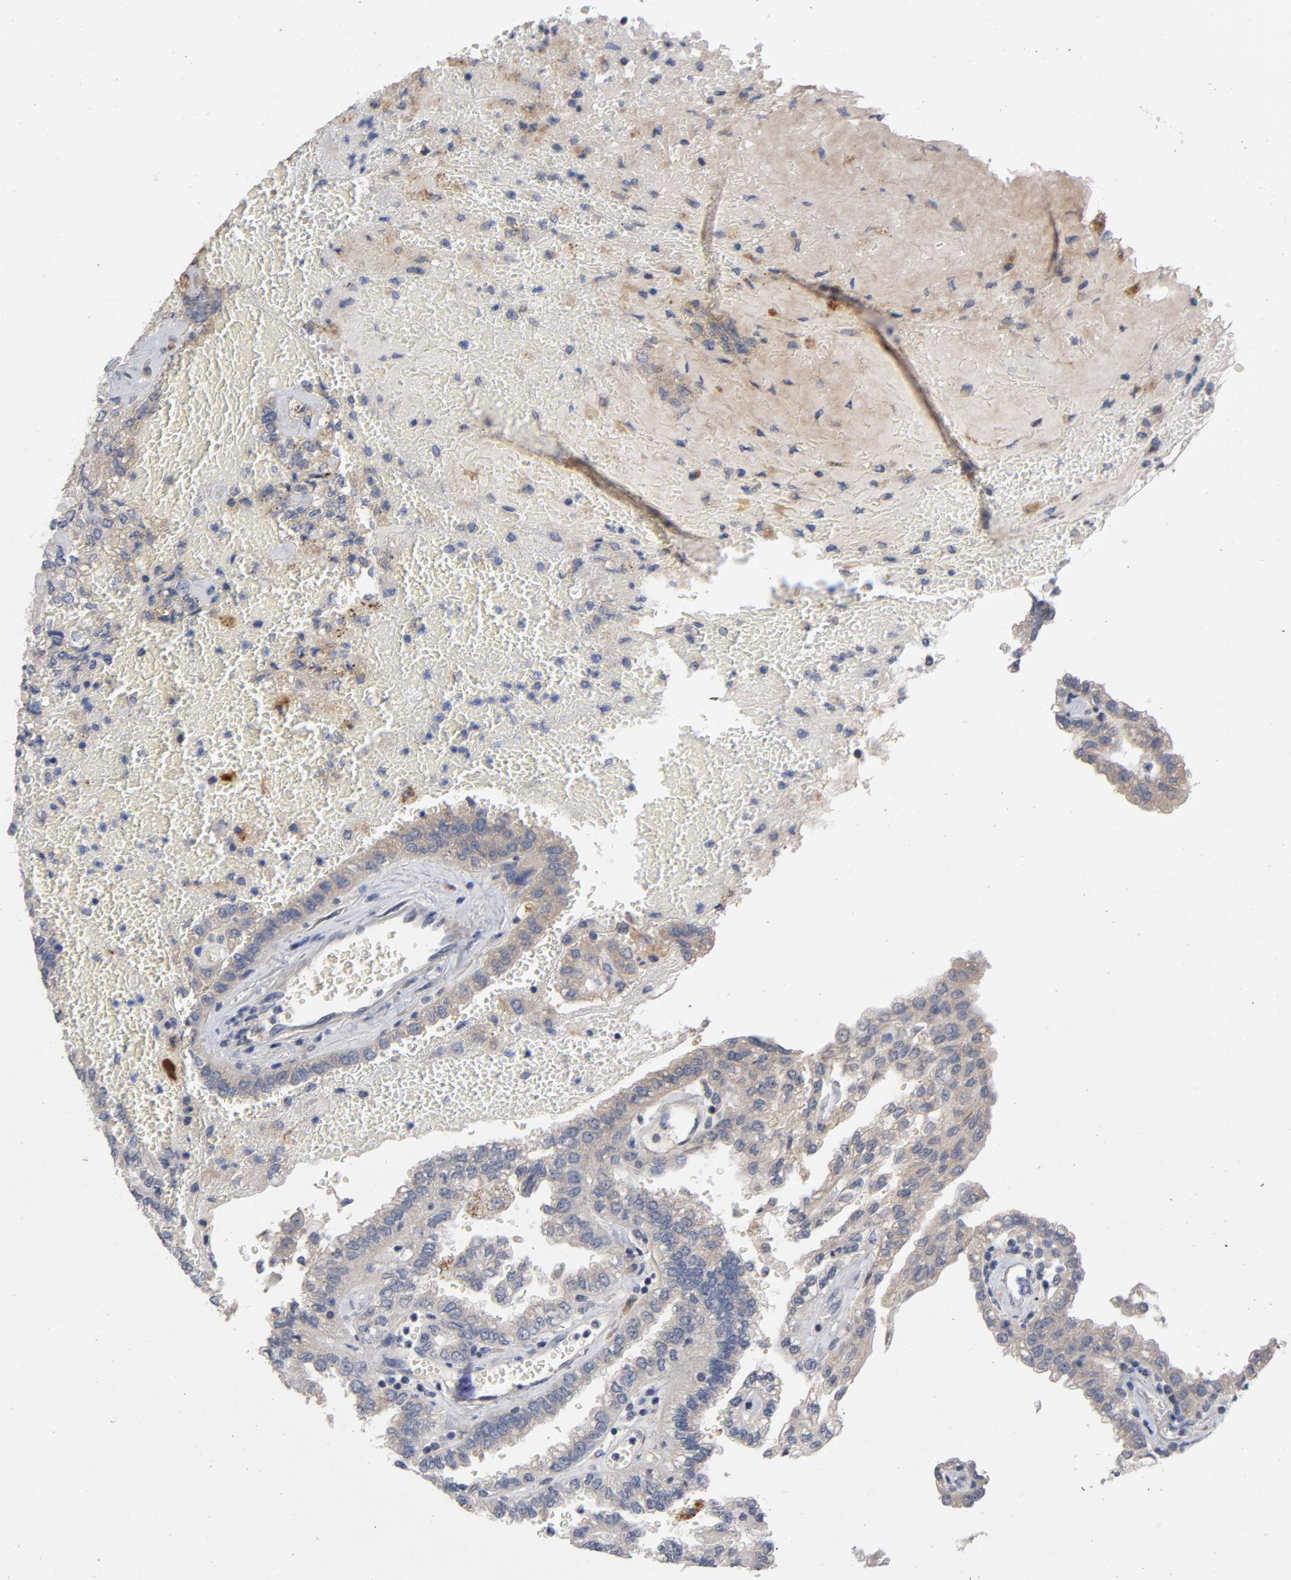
{"staining": {"intensity": "weak", "quantity": "25%-75%", "location": "cytoplasmic/membranous"}, "tissue": "renal cancer", "cell_type": "Tumor cells", "image_type": "cancer", "snomed": [{"axis": "morphology", "description": "Inflammation, NOS"}, {"axis": "morphology", "description": "Adenocarcinoma, NOS"}, {"axis": "topography", "description": "Kidney"}], "caption": "About 25%-75% of tumor cells in renal cancer (adenocarcinoma) reveal weak cytoplasmic/membranous protein expression as visualized by brown immunohistochemical staining.", "gene": "CCDC134", "patient": {"sex": "male", "age": 68}}